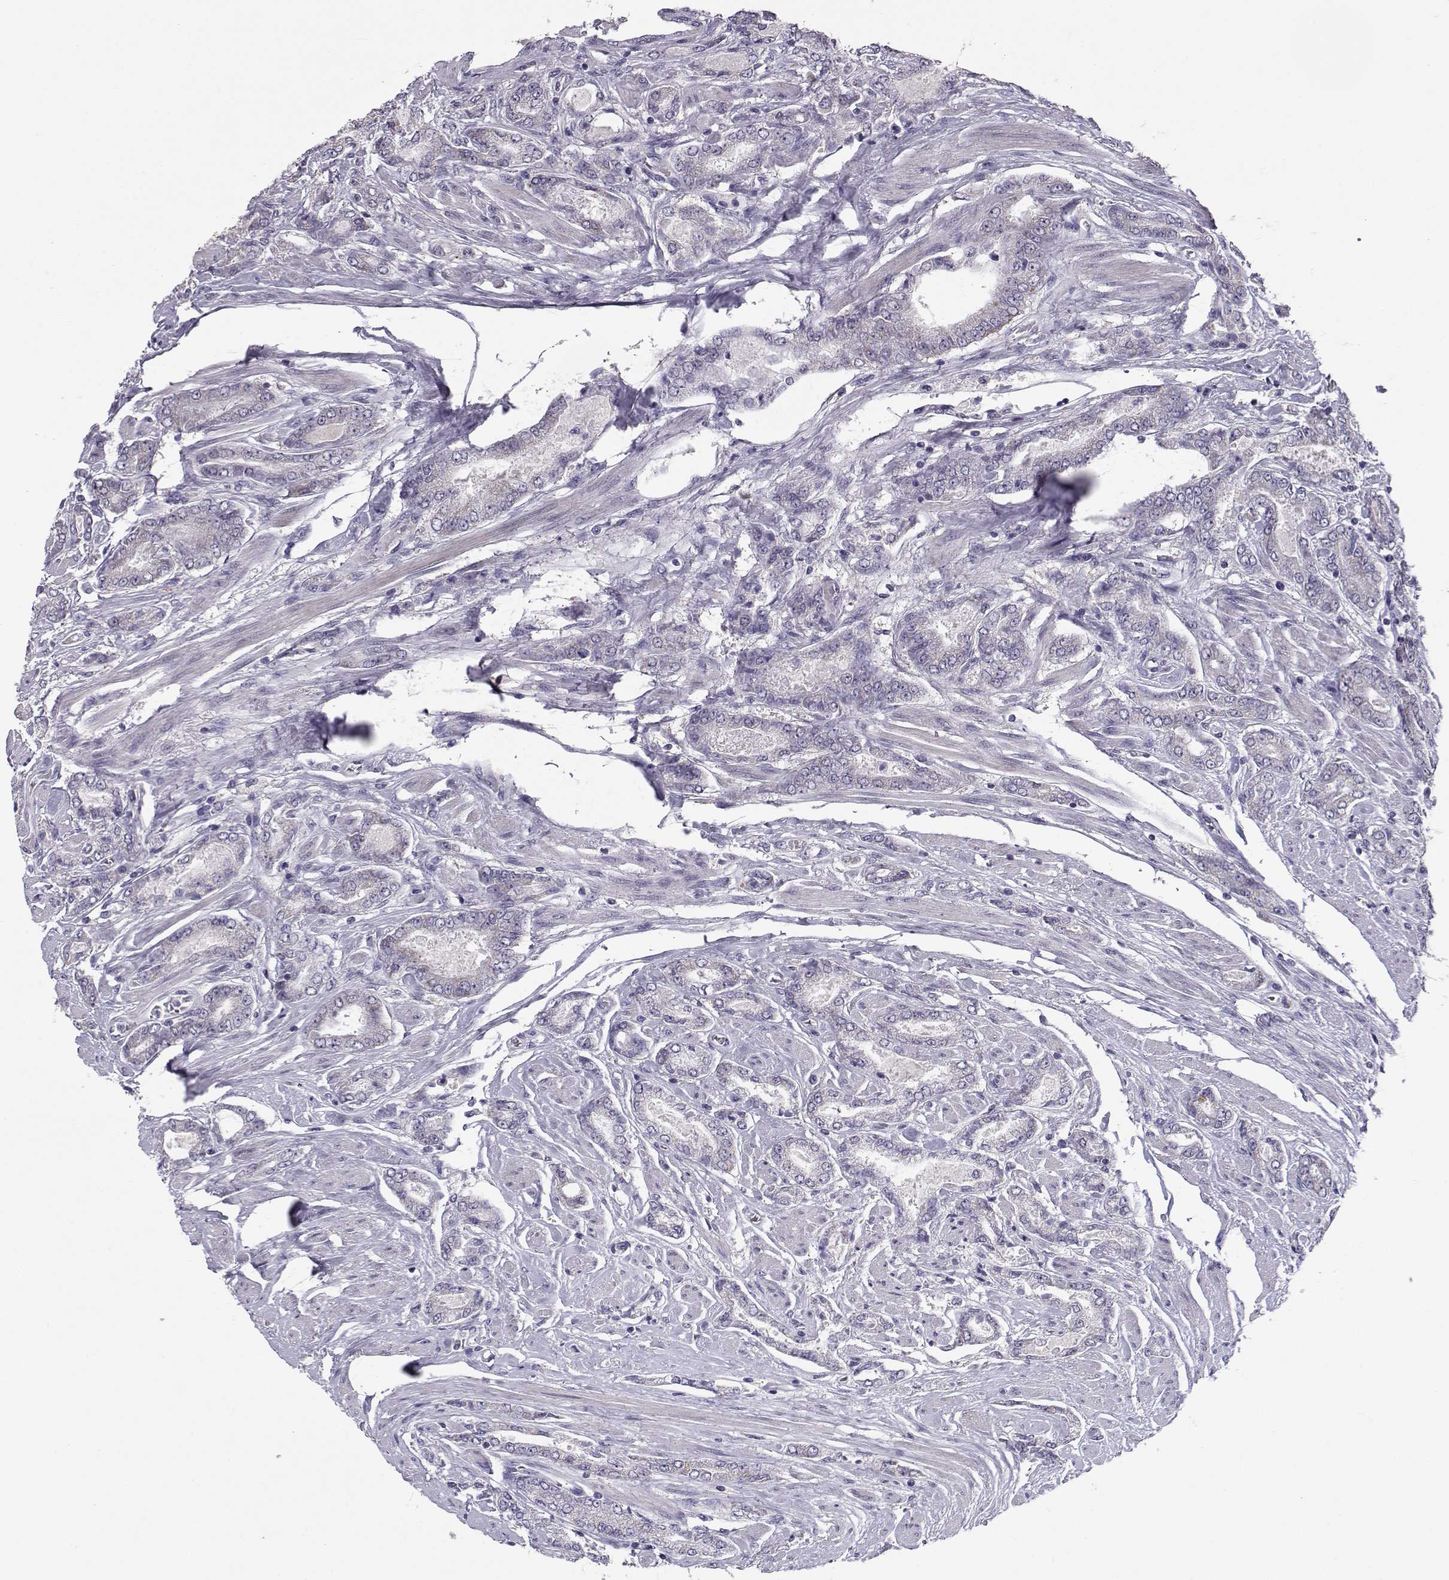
{"staining": {"intensity": "negative", "quantity": "none", "location": "none"}, "tissue": "prostate cancer", "cell_type": "Tumor cells", "image_type": "cancer", "snomed": [{"axis": "morphology", "description": "Adenocarcinoma, NOS"}, {"axis": "topography", "description": "Prostate"}], "caption": "Immunohistochemical staining of prostate adenocarcinoma displays no significant staining in tumor cells.", "gene": "NPVF", "patient": {"sex": "male", "age": 64}}